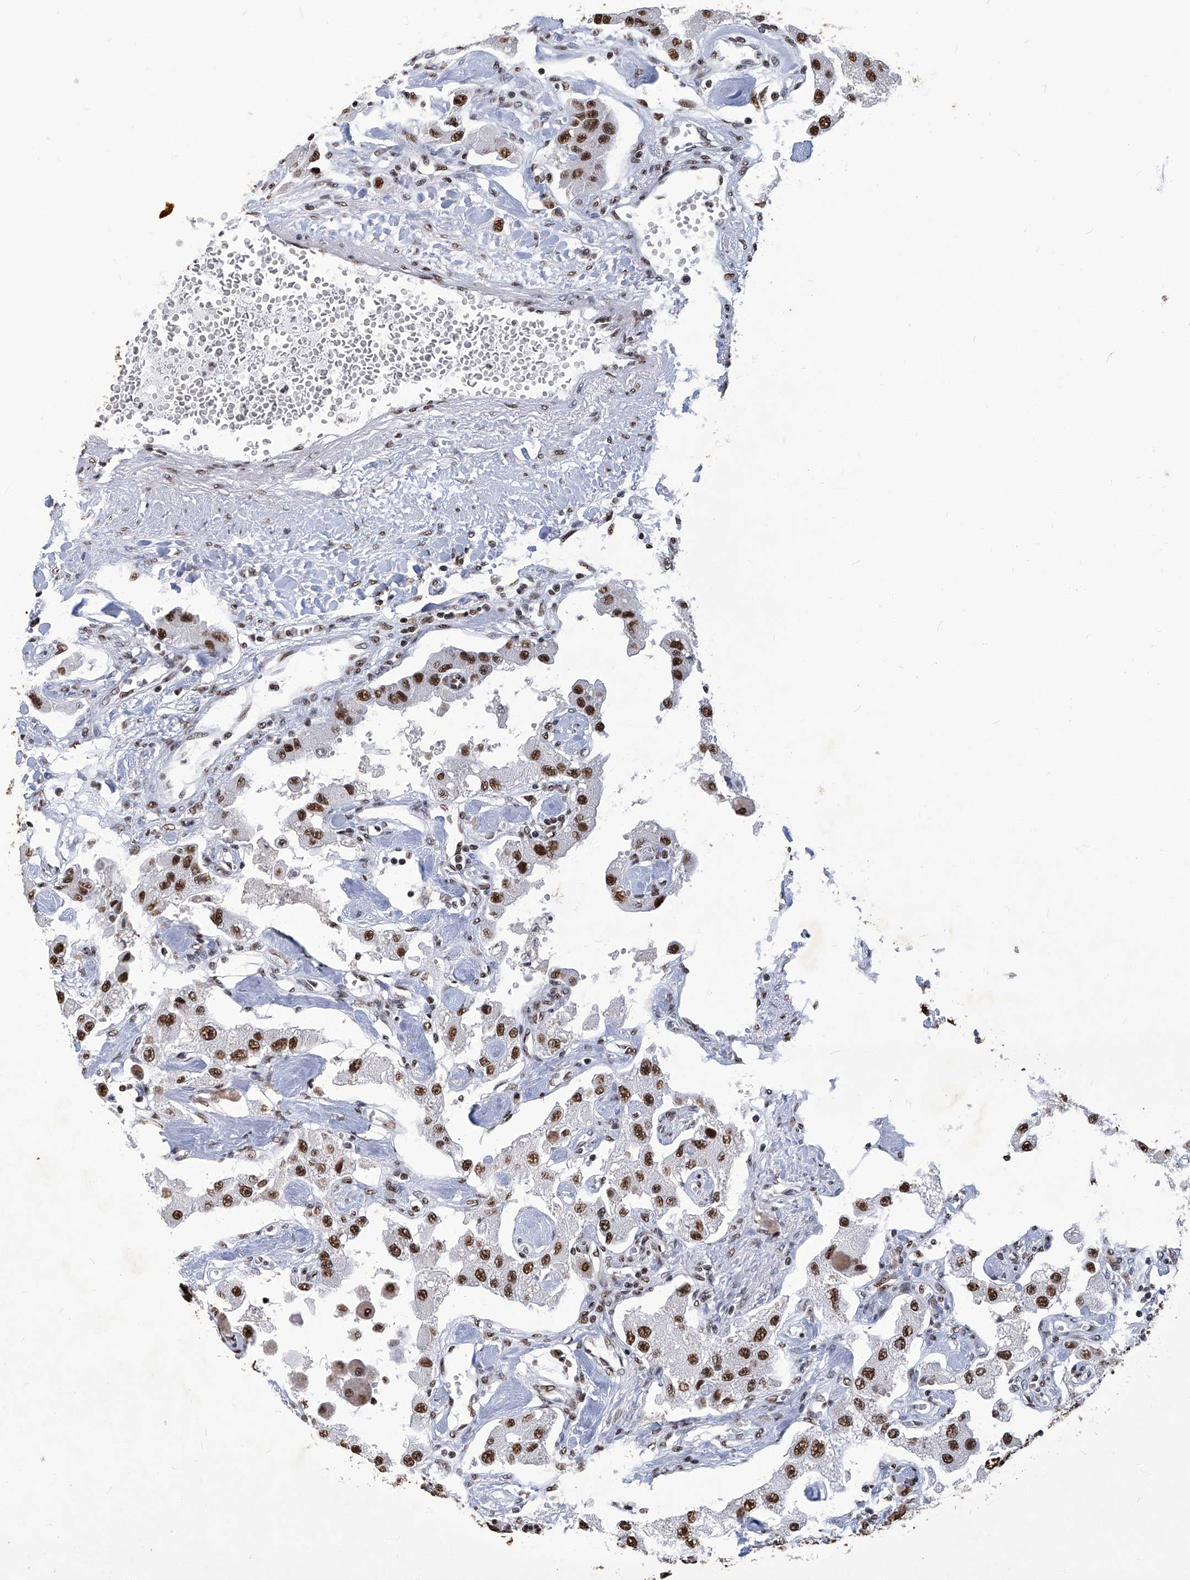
{"staining": {"intensity": "strong", "quantity": ">75%", "location": "nuclear"}, "tissue": "carcinoid", "cell_type": "Tumor cells", "image_type": "cancer", "snomed": [{"axis": "morphology", "description": "Carcinoid, malignant, NOS"}, {"axis": "topography", "description": "Pancreas"}], "caption": "Immunohistochemistry photomicrograph of neoplastic tissue: carcinoid stained using immunohistochemistry displays high levels of strong protein expression localized specifically in the nuclear of tumor cells, appearing as a nuclear brown color.", "gene": "HBP1", "patient": {"sex": "male", "age": 41}}